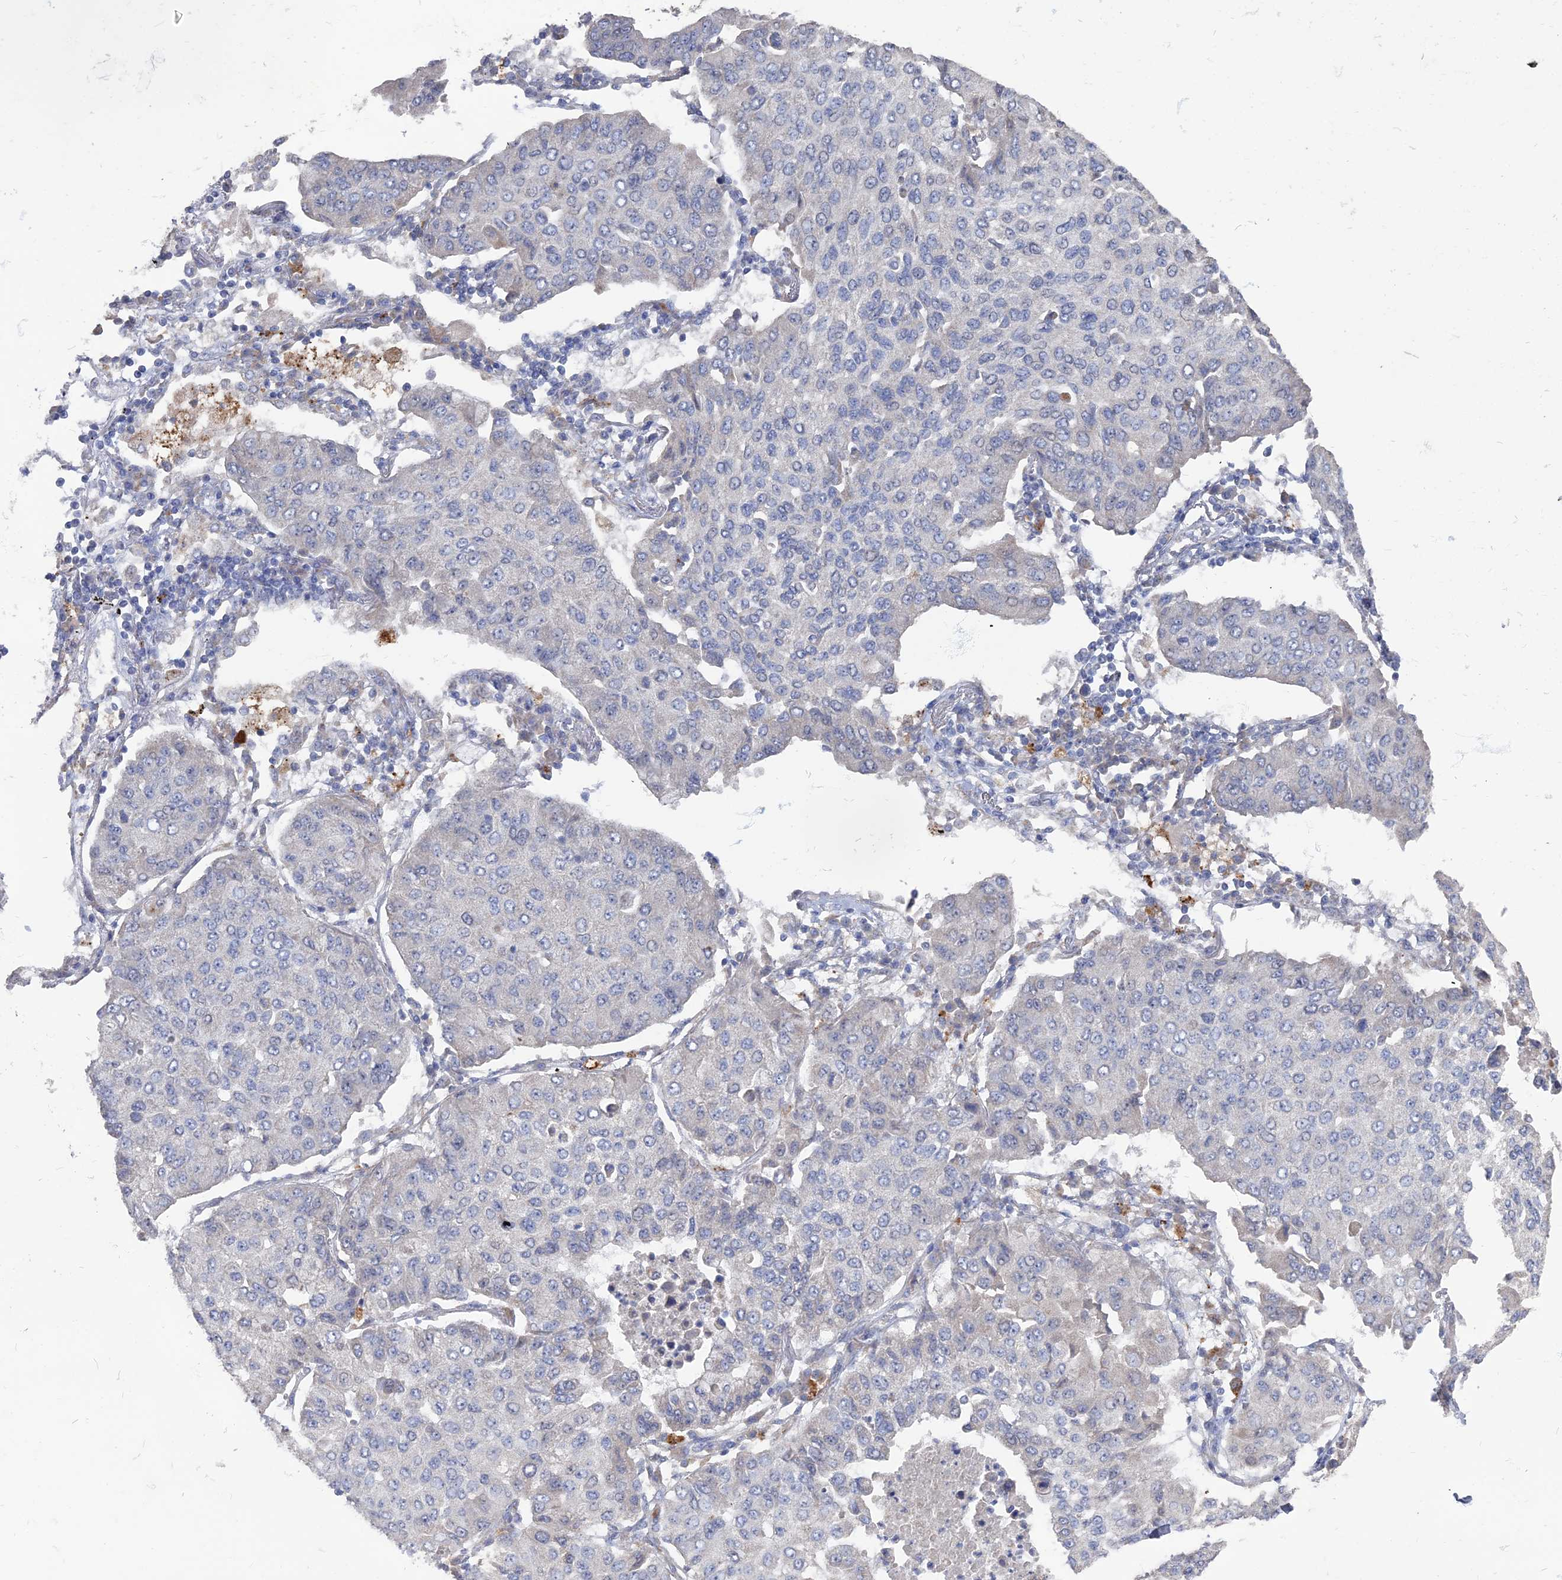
{"staining": {"intensity": "negative", "quantity": "none", "location": "none"}, "tissue": "lung cancer", "cell_type": "Tumor cells", "image_type": "cancer", "snomed": [{"axis": "morphology", "description": "Squamous cell carcinoma, NOS"}, {"axis": "topography", "description": "Lung"}], "caption": "Tumor cells are negative for protein expression in human lung squamous cell carcinoma. Brightfield microscopy of IHC stained with DAB (3,3'-diaminobenzidine) (brown) and hematoxylin (blue), captured at high magnification.", "gene": "TMEM128", "patient": {"sex": "male", "age": 74}}